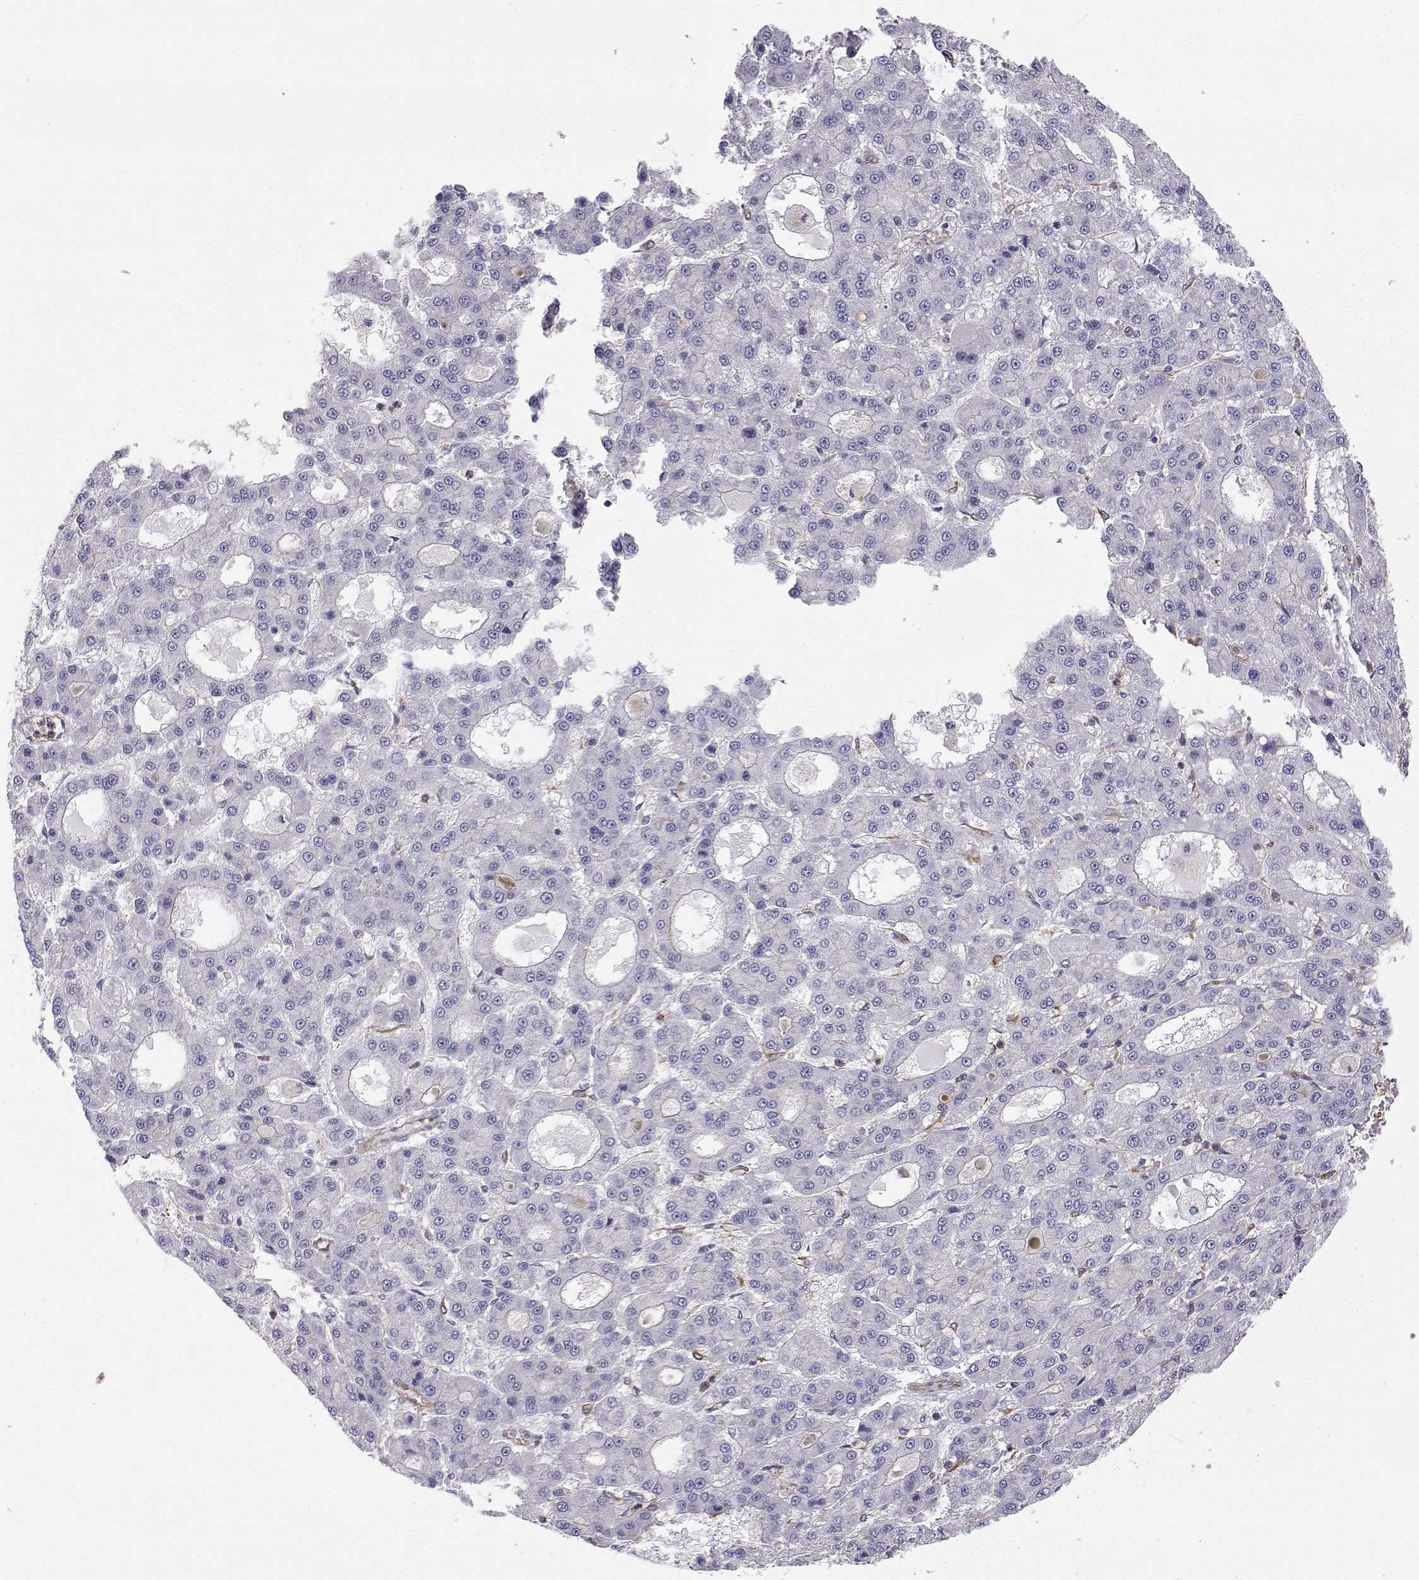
{"staining": {"intensity": "negative", "quantity": "none", "location": "none"}, "tissue": "liver cancer", "cell_type": "Tumor cells", "image_type": "cancer", "snomed": [{"axis": "morphology", "description": "Carcinoma, Hepatocellular, NOS"}, {"axis": "topography", "description": "Liver"}], "caption": "Micrograph shows no significant protein positivity in tumor cells of liver cancer.", "gene": "MYH9", "patient": {"sex": "male", "age": 70}}